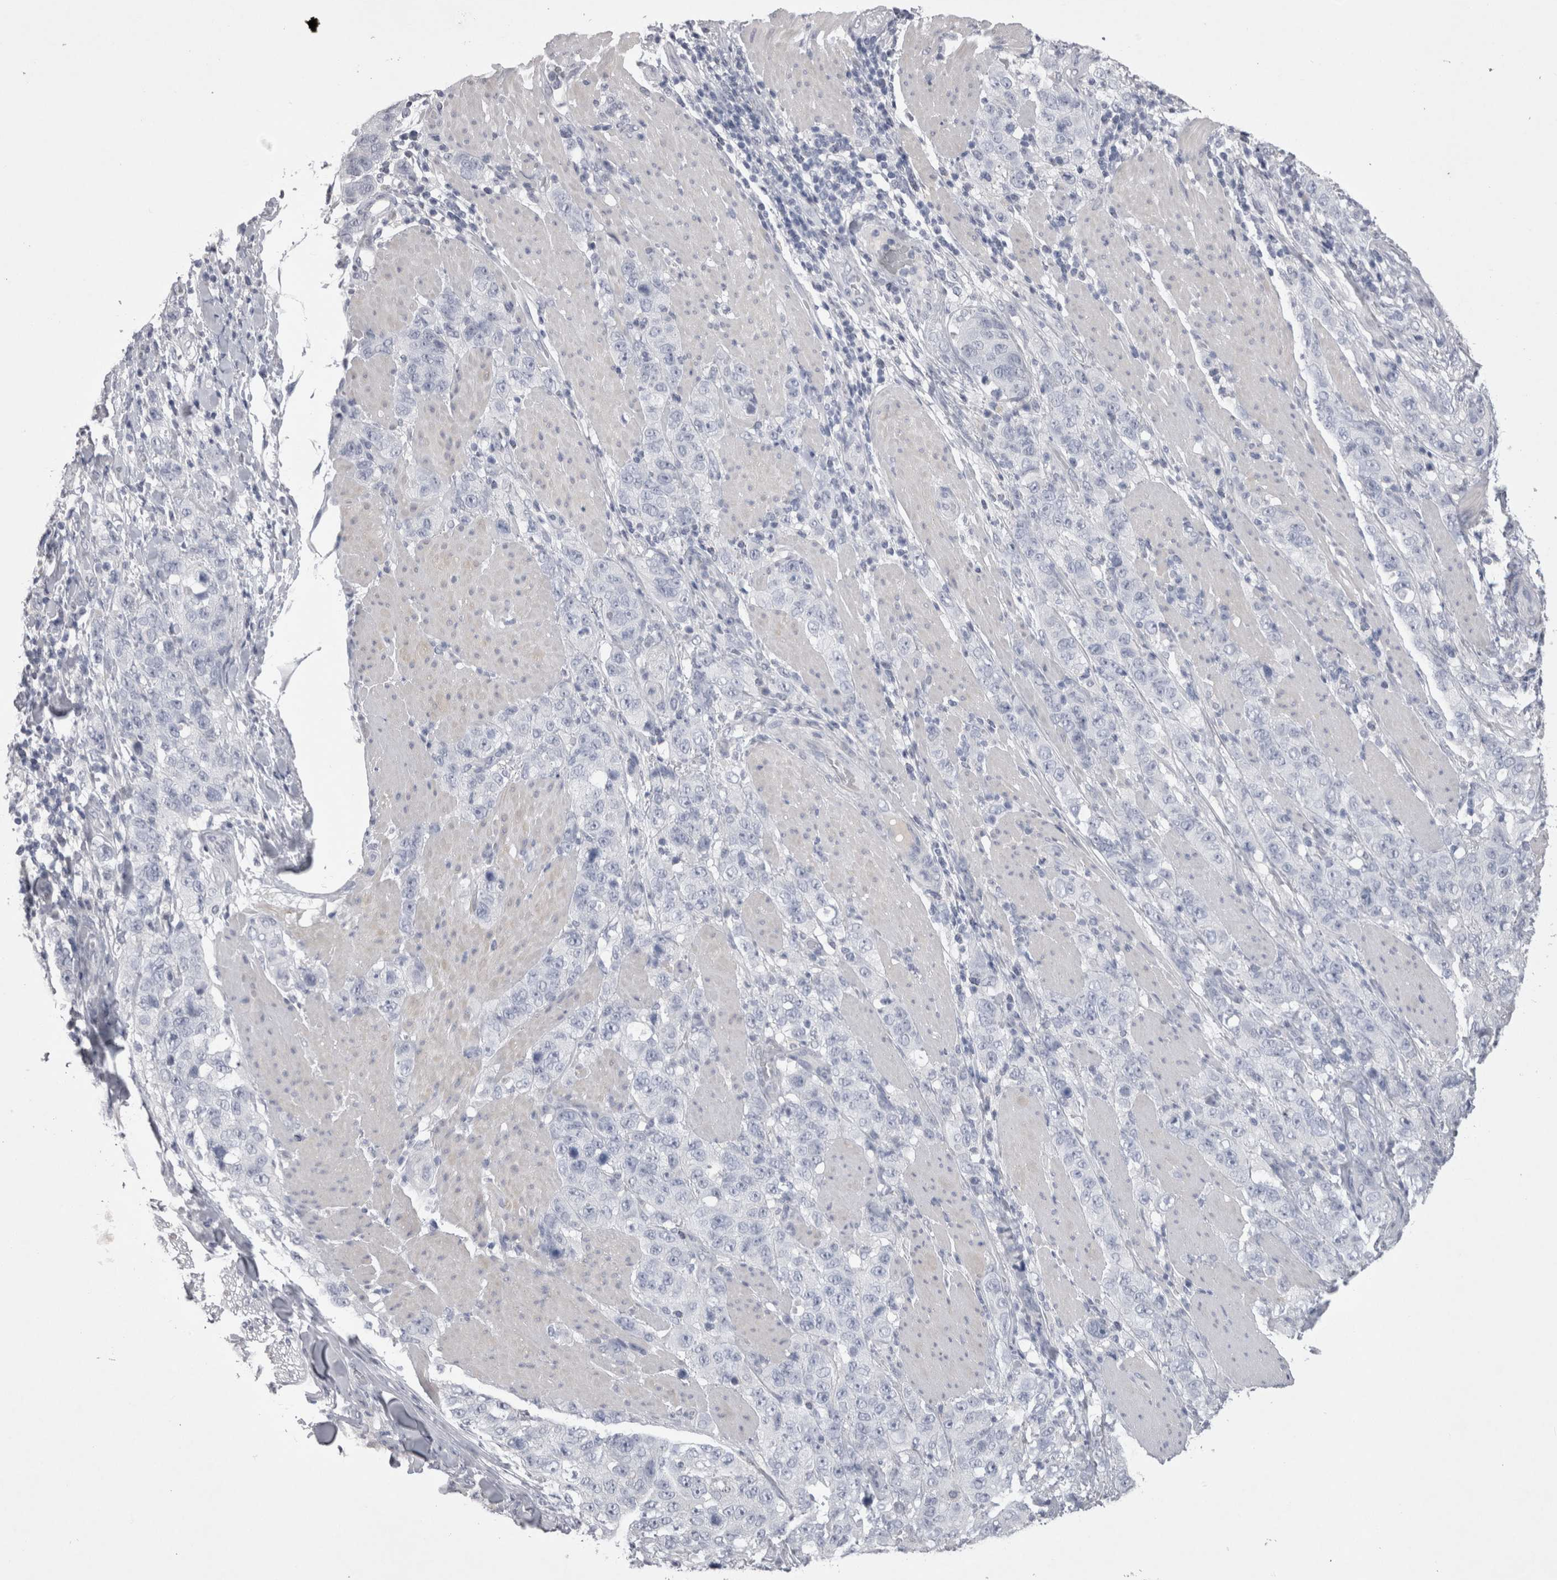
{"staining": {"intensity": "negative", "quantity": "none", "location": "none"}, "tissue": "stomach cancer", "cell_type": "Tumor cells", "image_type": "cancer", "snomed": [{"axis": "morphology", "description": "Adenocarcinoma, NOS"}, {"axis": "topography", "description": "Stomach"}], "caption": "Tumor cells show no significant protein positivity in stomach cancer.", "gene": "ADAM2", "patient": {"sex": "male", "age": 48}}